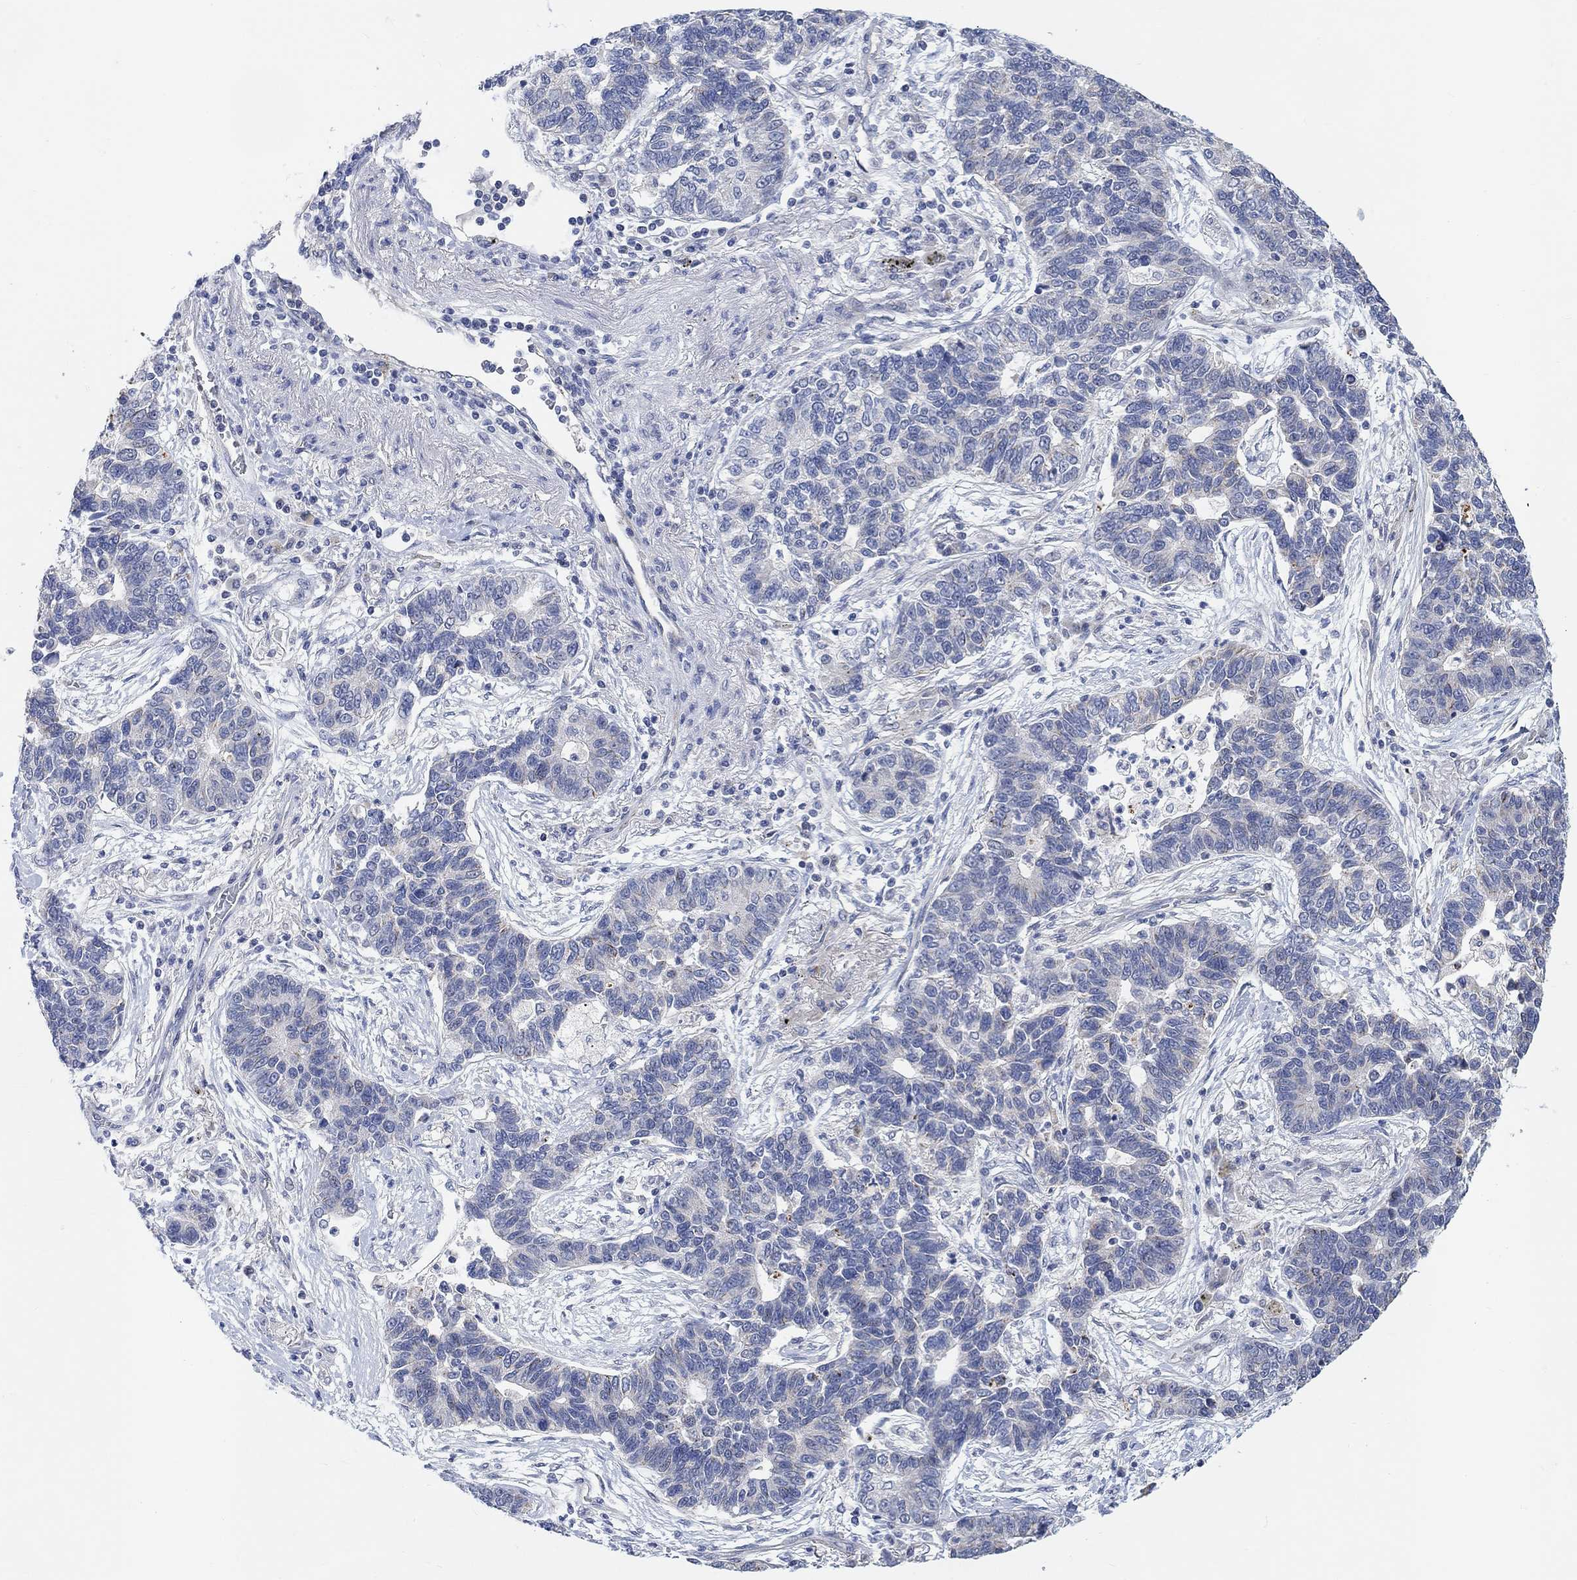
{"staining": {"intensity": "negative", "quantity": "none", "location": "none"}, "tissue": "lung cancer", "cell_type": "Tumor cells", "image_type": "cancer", "snomed": [{"axis": "morphology", "description": "Adenocarcinoma, NOS"}, {"axis": "topography", "description": "Lung"}], "caption": "The photomicrograph displays no staining of tumor cells in adenocarcinoma (lung).", "gene": "HCRTR1", "patient": {"sex": "female", "age": 57}}